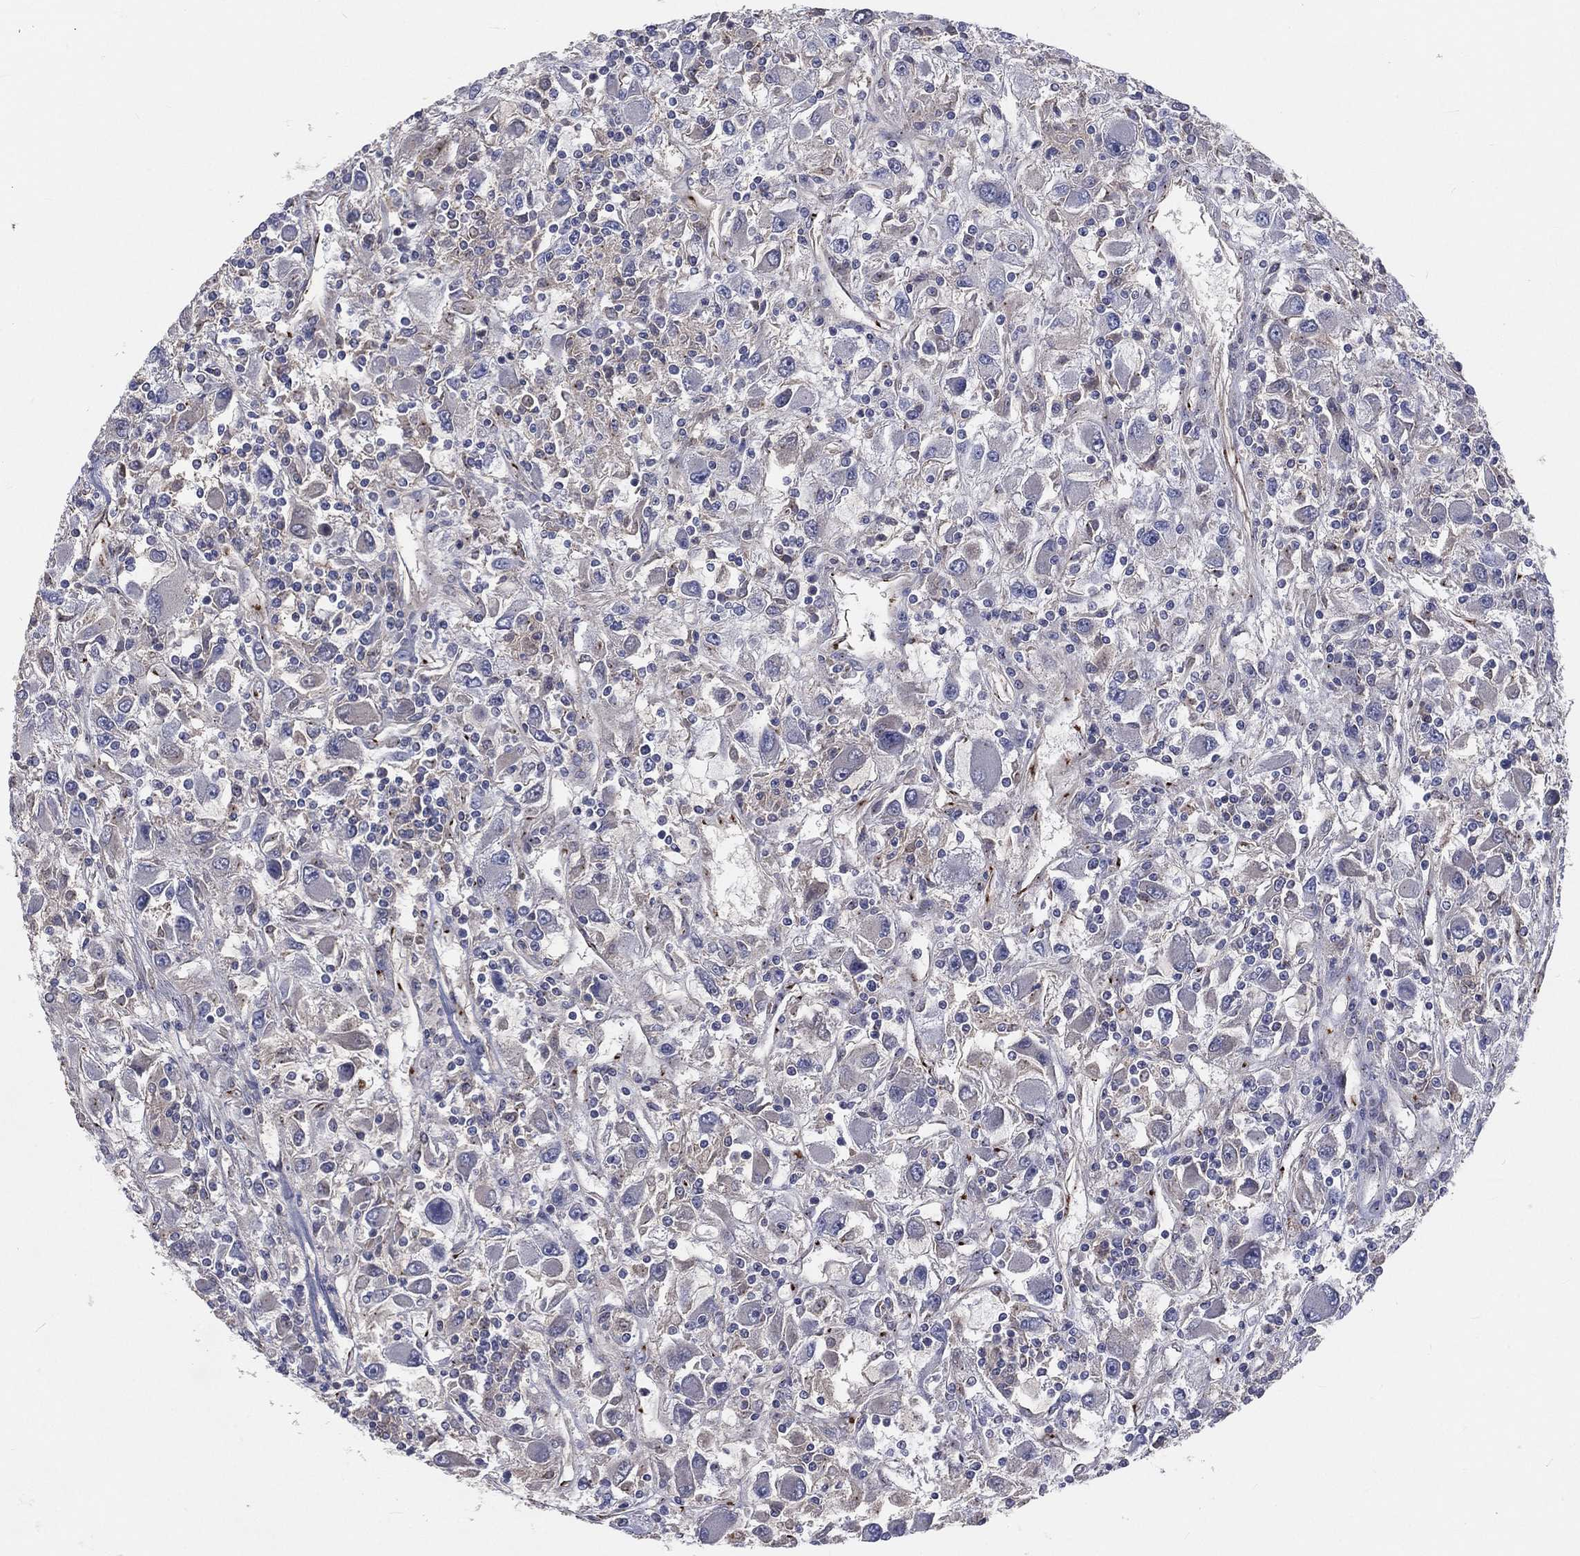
{"staining": {"intensity": "negative", "quantity": "none", "location": "none"}, "tissue": "renal cancer", "cell_type": "Tumor cells", "image_type": "cancer", "snomed": [{"axis": "morphology", "description": "Adenocarcinoma, NOS"}, {"axis": "topography", "description": "Kidney"}], "caption": "The image shows no significant positivity in tumor cells of renal cancer.", "gene": "CROCC", "patient": {"sex": "female", "age": 67}}